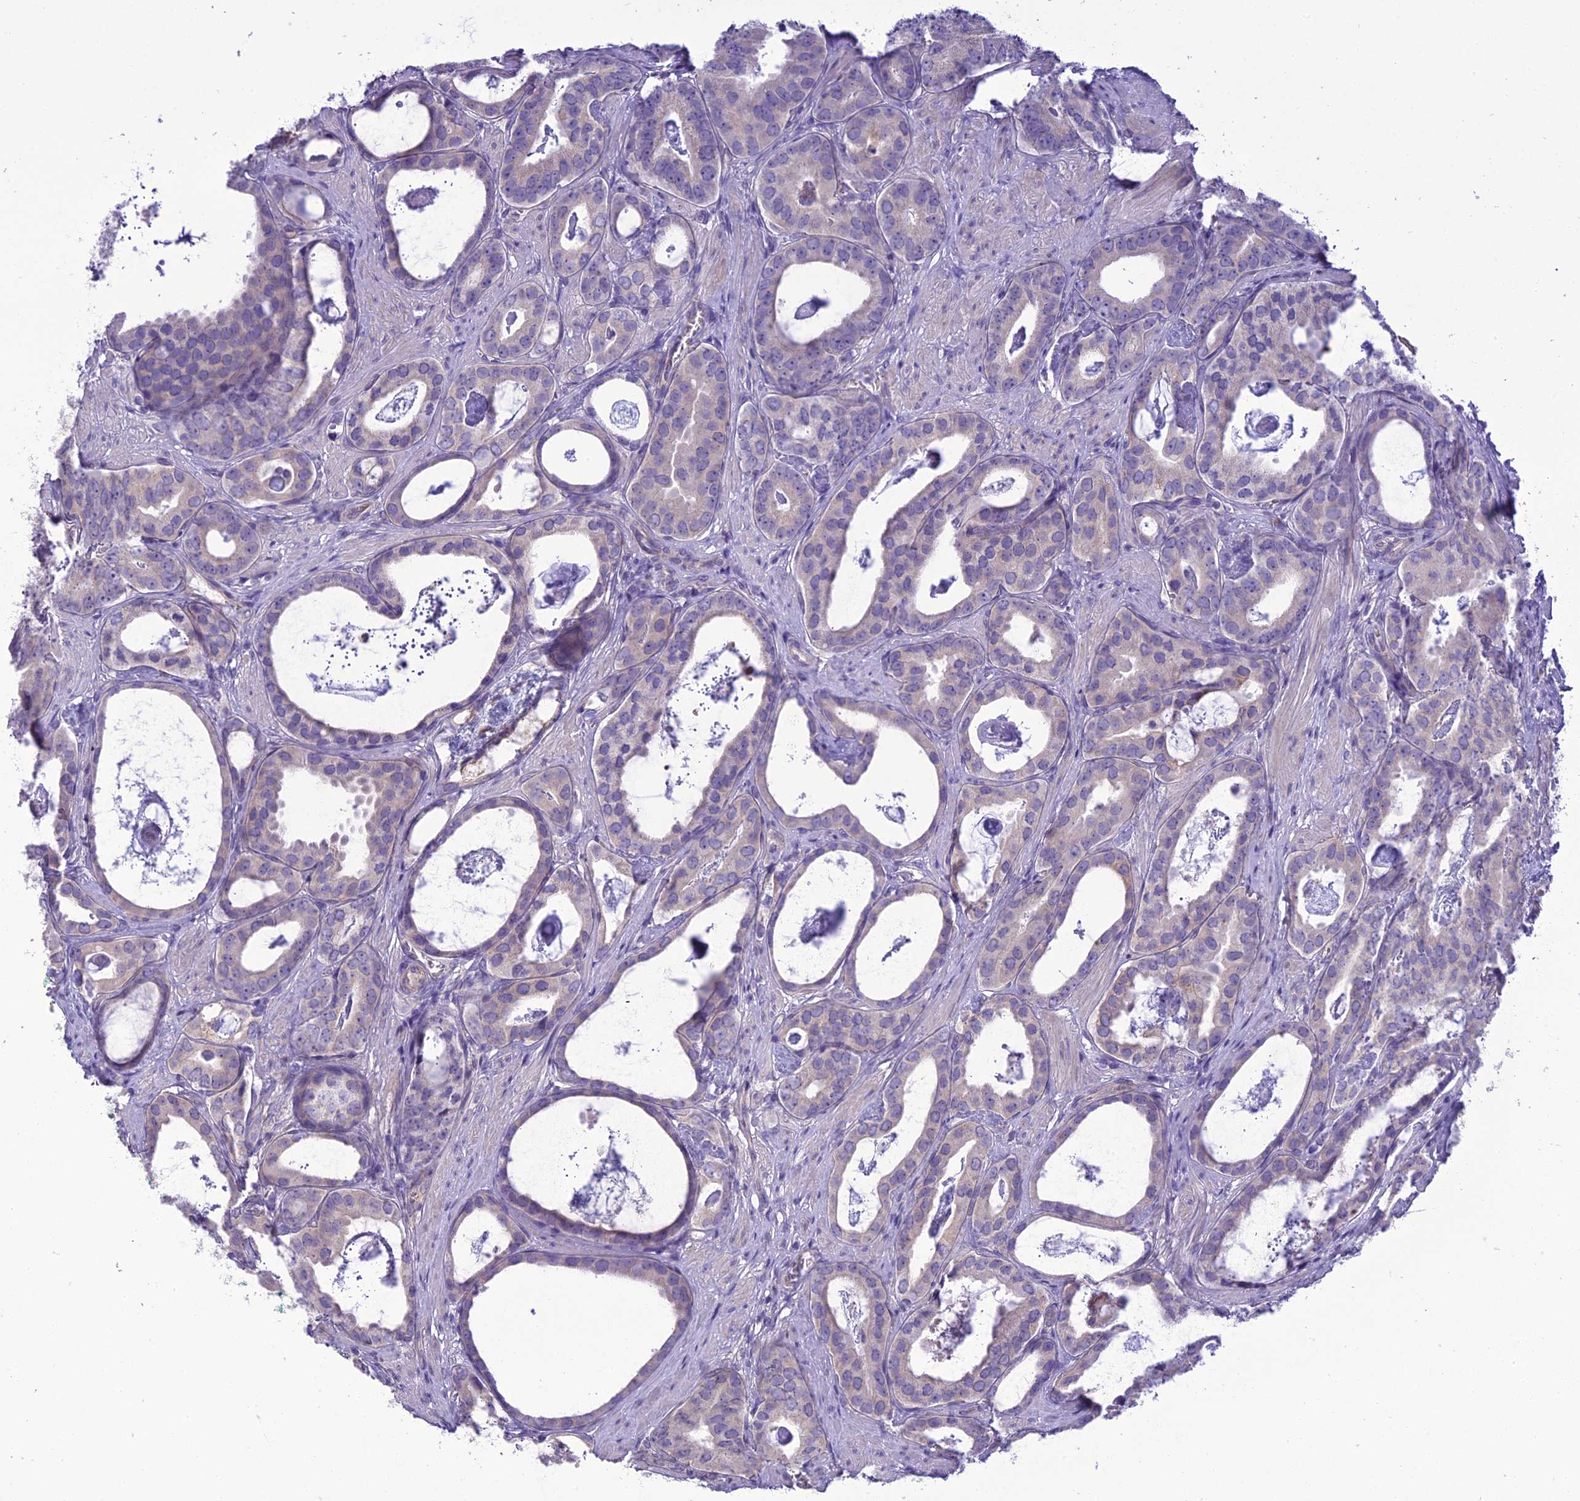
{"staining": {"intensity": "negative", "quantity": "none", "location": "none"}, "tissue": "prostate cancer", "cell_type": "Tumor cells", "image_type": "cancer", "snomed": [{"axis": "morphology", "description": "Adenocarcinoma, Low grade"}, {"axis": "topography", "description": "Prostate"}], "caption": "Immunohistochemistry (IHC) histopathology image of low-grade adenocarcinoma (prostate) stained for a protein (brown), which exhibits no staining in tumor cells.", "gene": "SCRT1", "patient": {"sex": "male", "age": 71}}